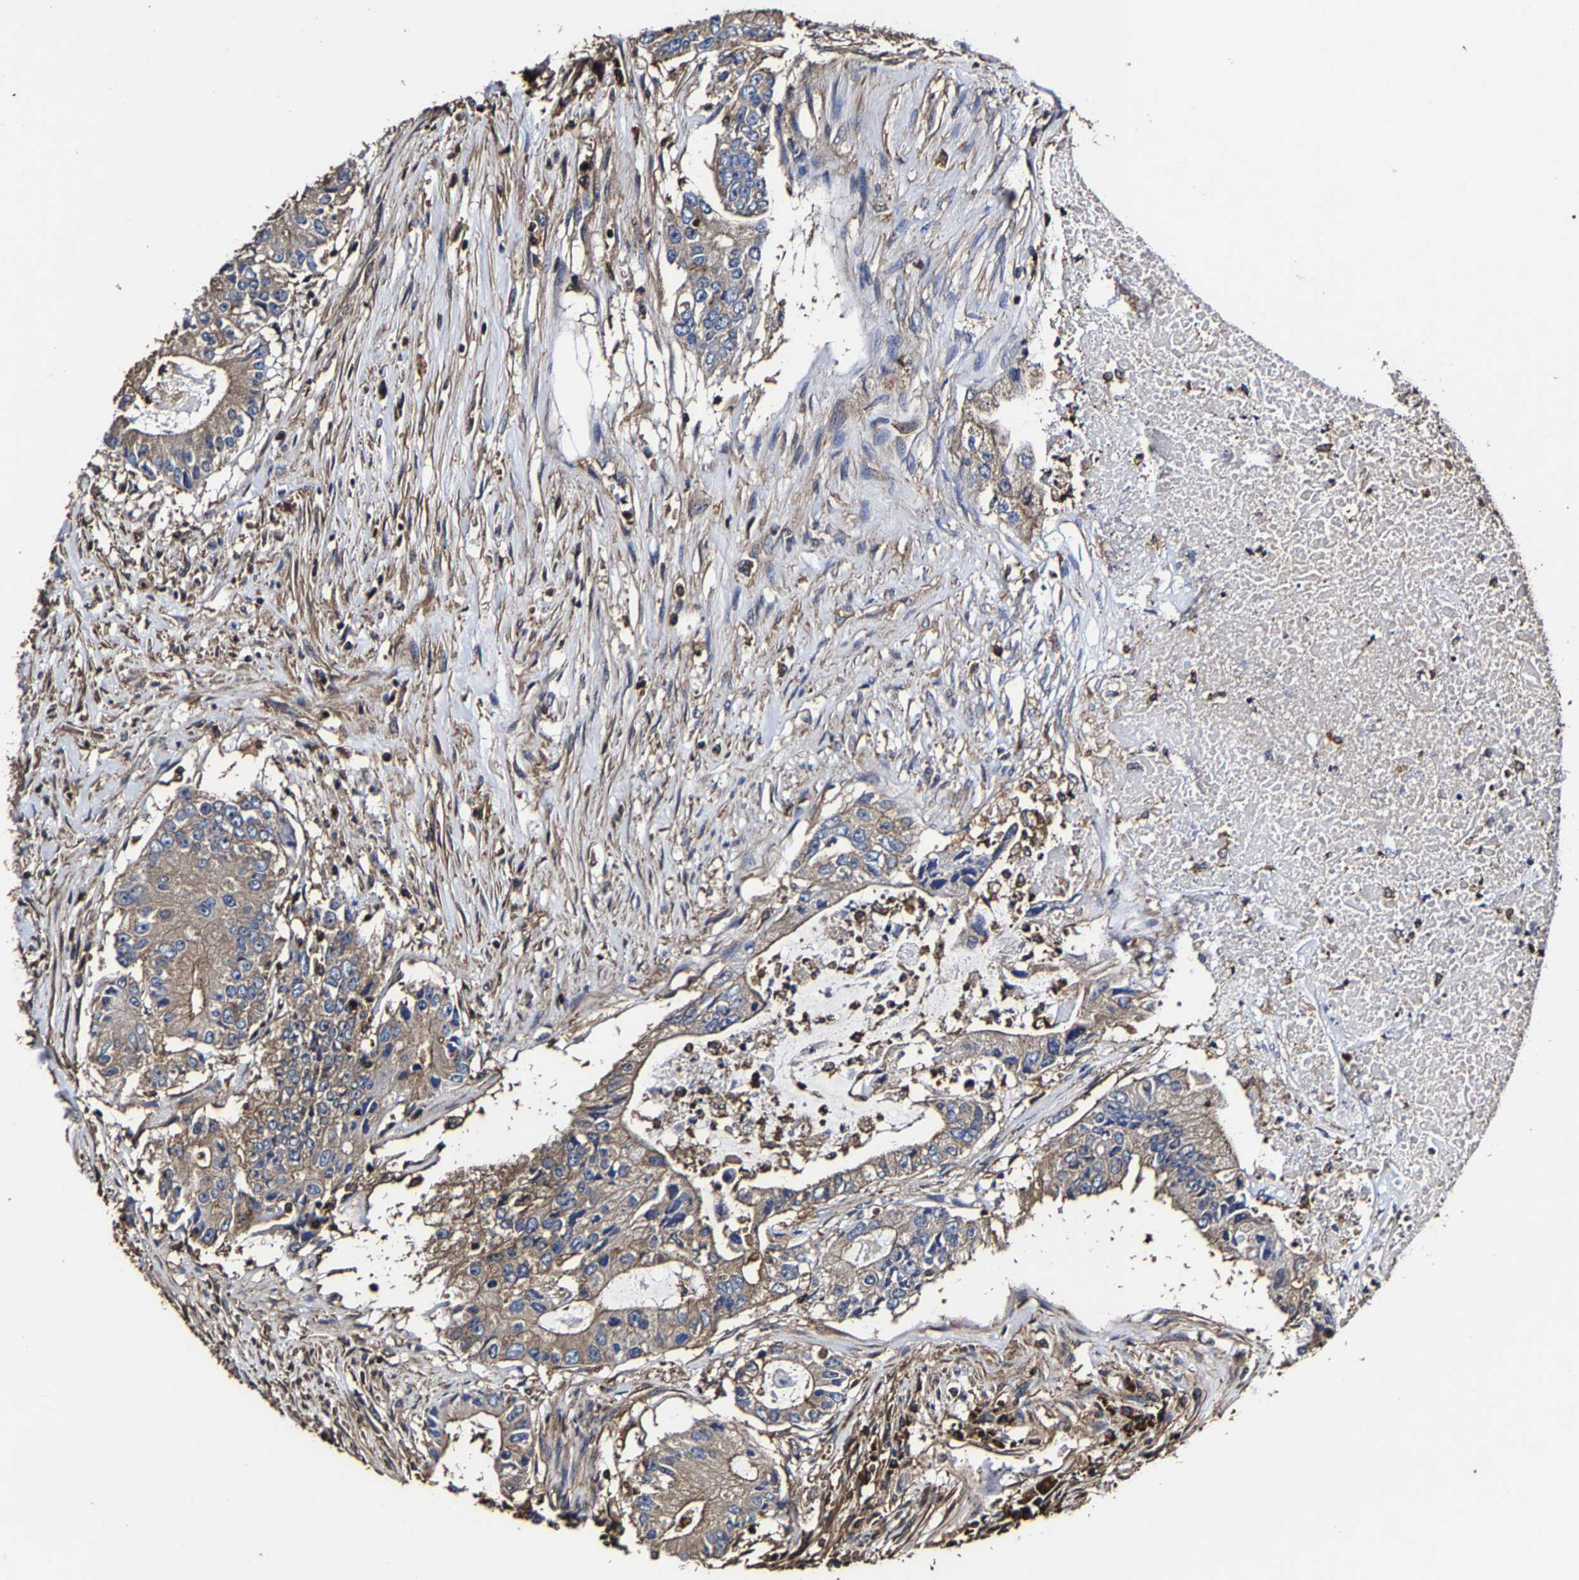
{"staining": {"intensity": "moderate", "quantity": ">75%", "location": "cytoplasmic/membranous"}, "tissue": "colorectal cancer", "cell_type": "Tumor cells", "image_type": "cancer", "snomed": [{"axis": "morphology", "description": "Adenocarcinoma, NOS"}, {"axis": "topography", "description": "Colon"}], "caption": "Colorectal cancer (adenocarcinoma) stained with a brown dye reveals moderate cytoplasmic/membranous positive positivity in approximately >75% of tumor cells.", "gene": "SSH3", "patient": {"sex": "female", "age": 77}}